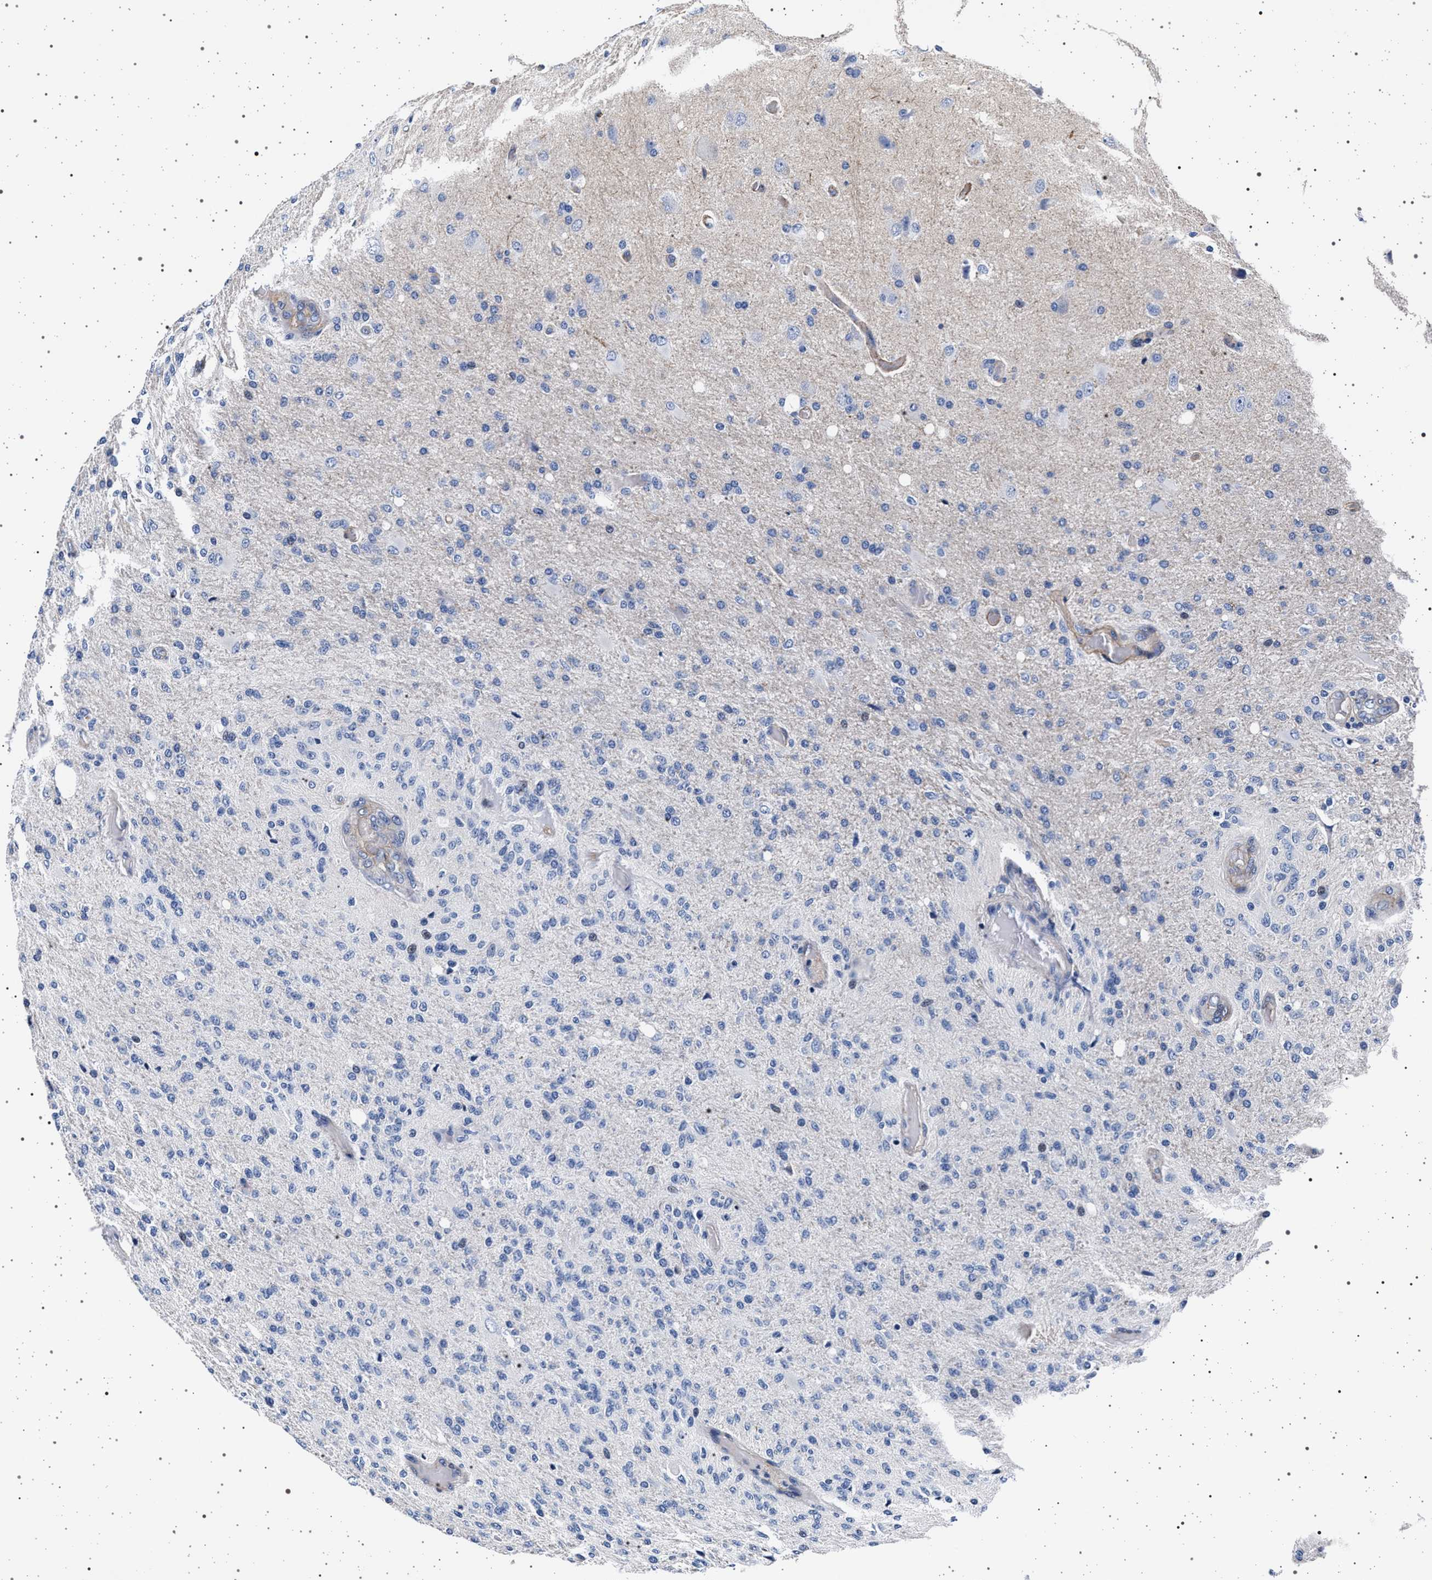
{"staining": {"intensity": "negative", "quantity": "none", "location": "none"}, "tissue": "glioma", "cell_type": "Tumor cells", "image_type": "cancer", "snomed": [{"axis": "morphology", "description": "Normal tissue, NOS"}, {"axis": "morphology", "description": "Glioma, malignant, High grade"}, {"axis": "topography", "description": "Cerebral cortex"}], "caption": "Tumor cells are negative for protein expression in human glioma.", "gene": "SLC9A1", "patient": {"sex": "male", "age": 77}}